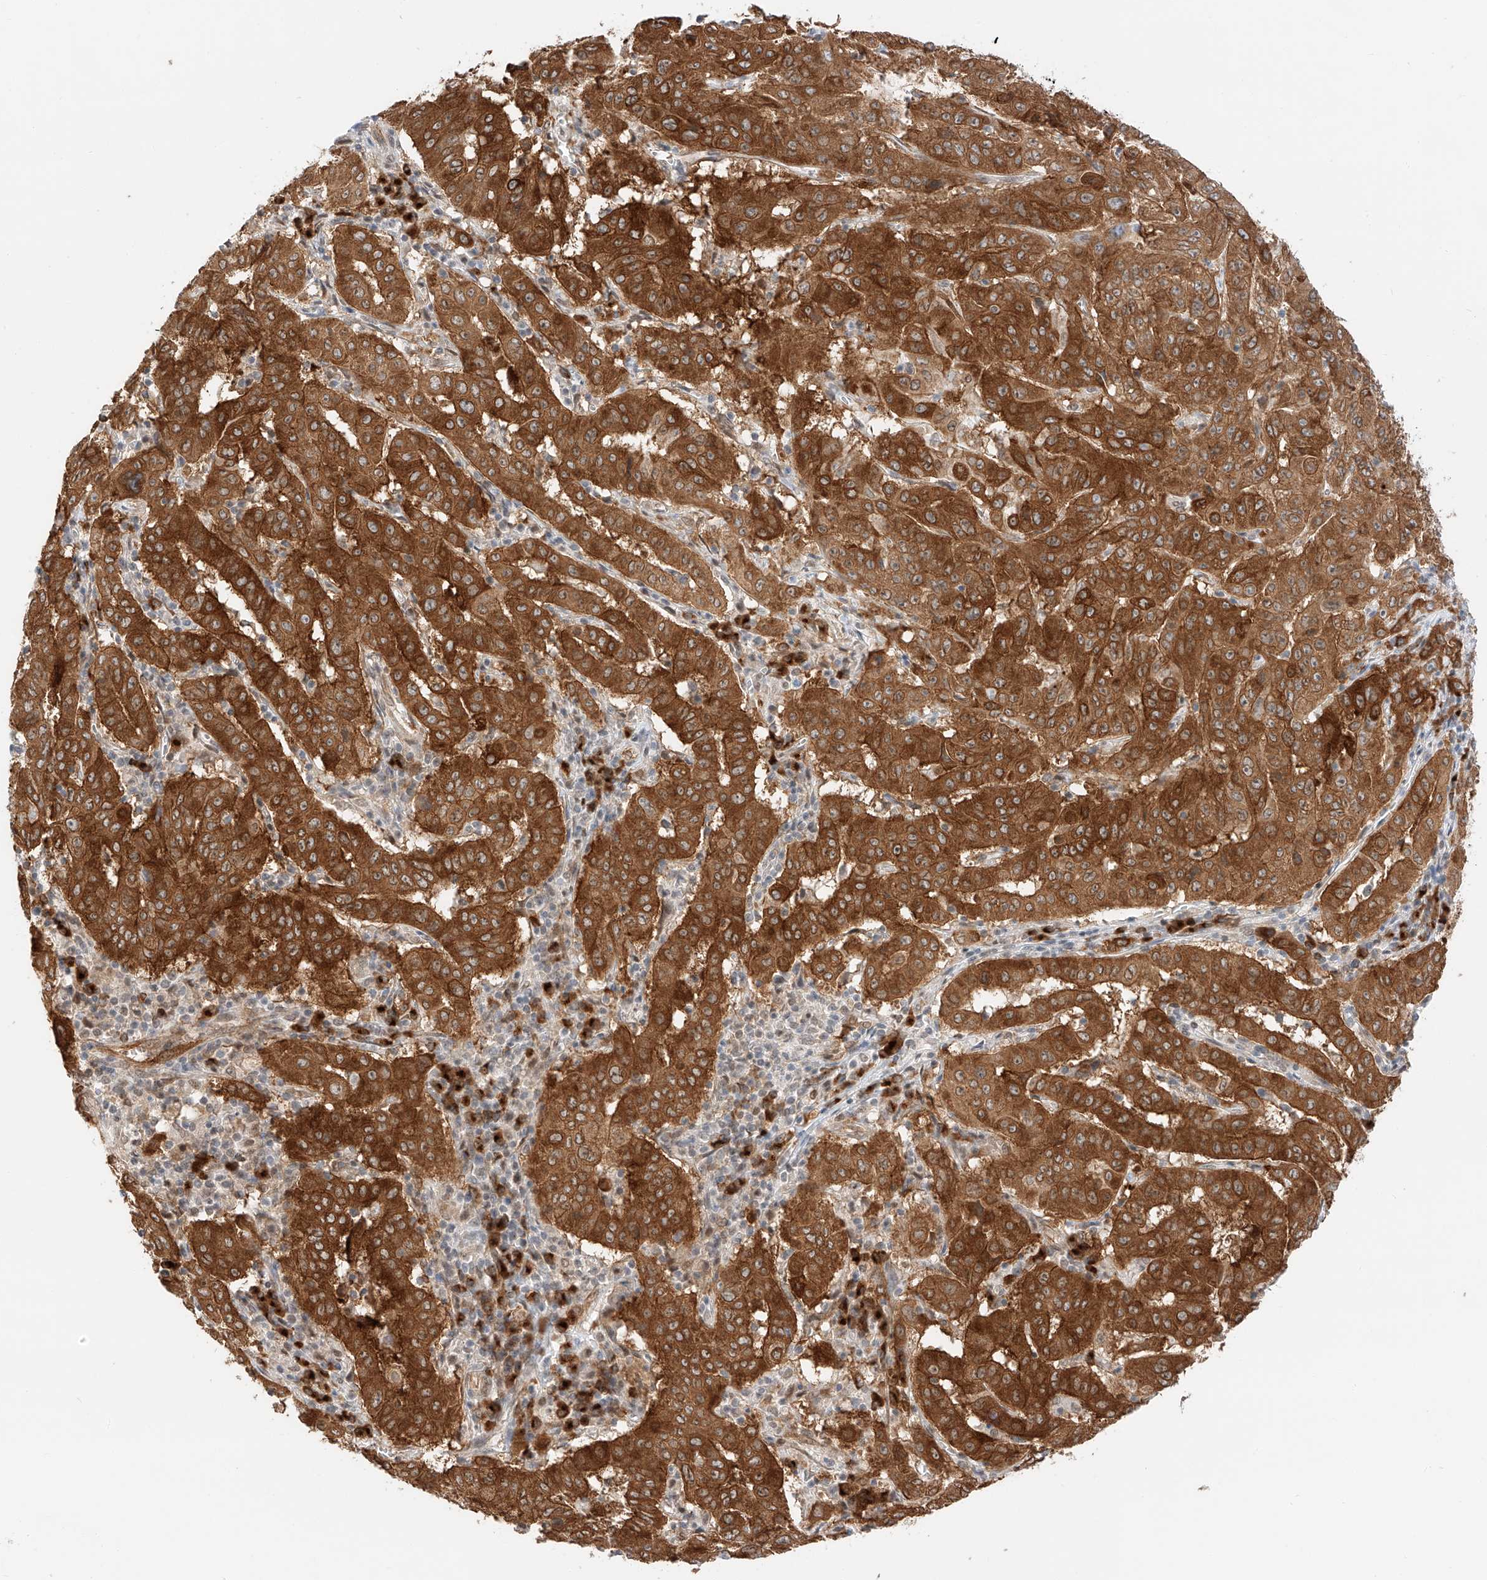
{"staining": {"intensity": "strong", "quantity": ">75%", "location": "cytoplasmic/membranous"}, "tissue": "pancreatic cancer", "cell_type": "Tumor cells", "image_type": "cancer", "snomed": [{"axis": "morphology", "description": "Adenocarcinoma, NOS"}, {"axis": "topography", "description": "Pancreas"}], "caption": "Tumor cells display high levels of strong cytoplasmic/membranous positivity in approximately >75% of cells in adenocarcinoma (pancreatic). The staining was performed using DAB, with brown indicating positive protein expression. Nuclei are stained blue with hematoxylin.", "gene": "CARMIL1", "patient": {"sex": "male", "age": 63}}